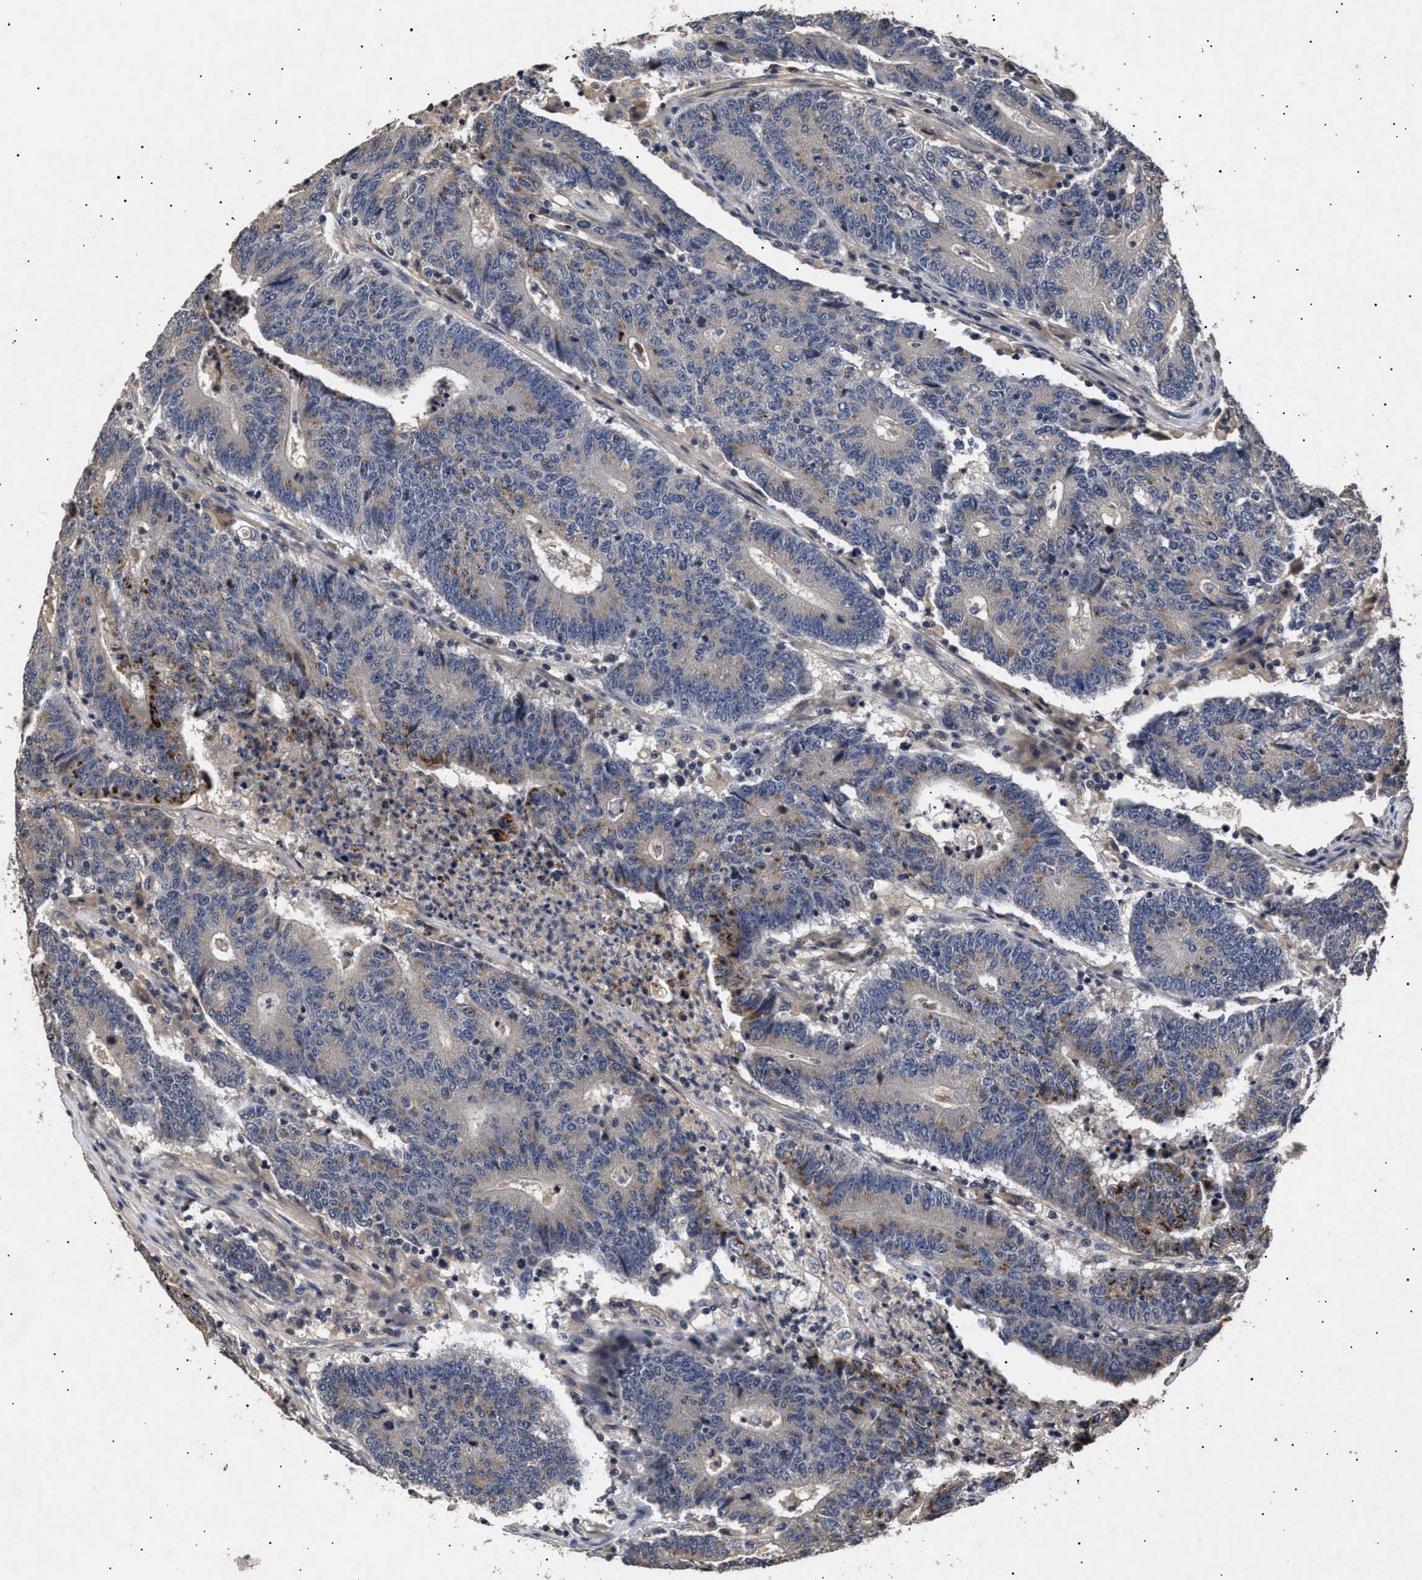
{"staining": {"intensity": "negative", "quantity": "none", "location": "none"}, "tissue": "colorectal cancer", "cell_type": "Tumor cells", "image_type": "cancer", "snomed": [{"axis": "morphology", "description": "Normal tissue, NOS"}, {"axis": "morphology", "description": "Adenocarcinoma, NOS"}, {"axis": "topography", "description": "Colon"}], "caption": "The immunohistochemistry (IHC) histopathology image has no significant staining in tumor cells of colorectal cancer (adenocarcinoma) tissue.", "gene": "ITGB5", "patient": {"sex": "female", "age": 75}}